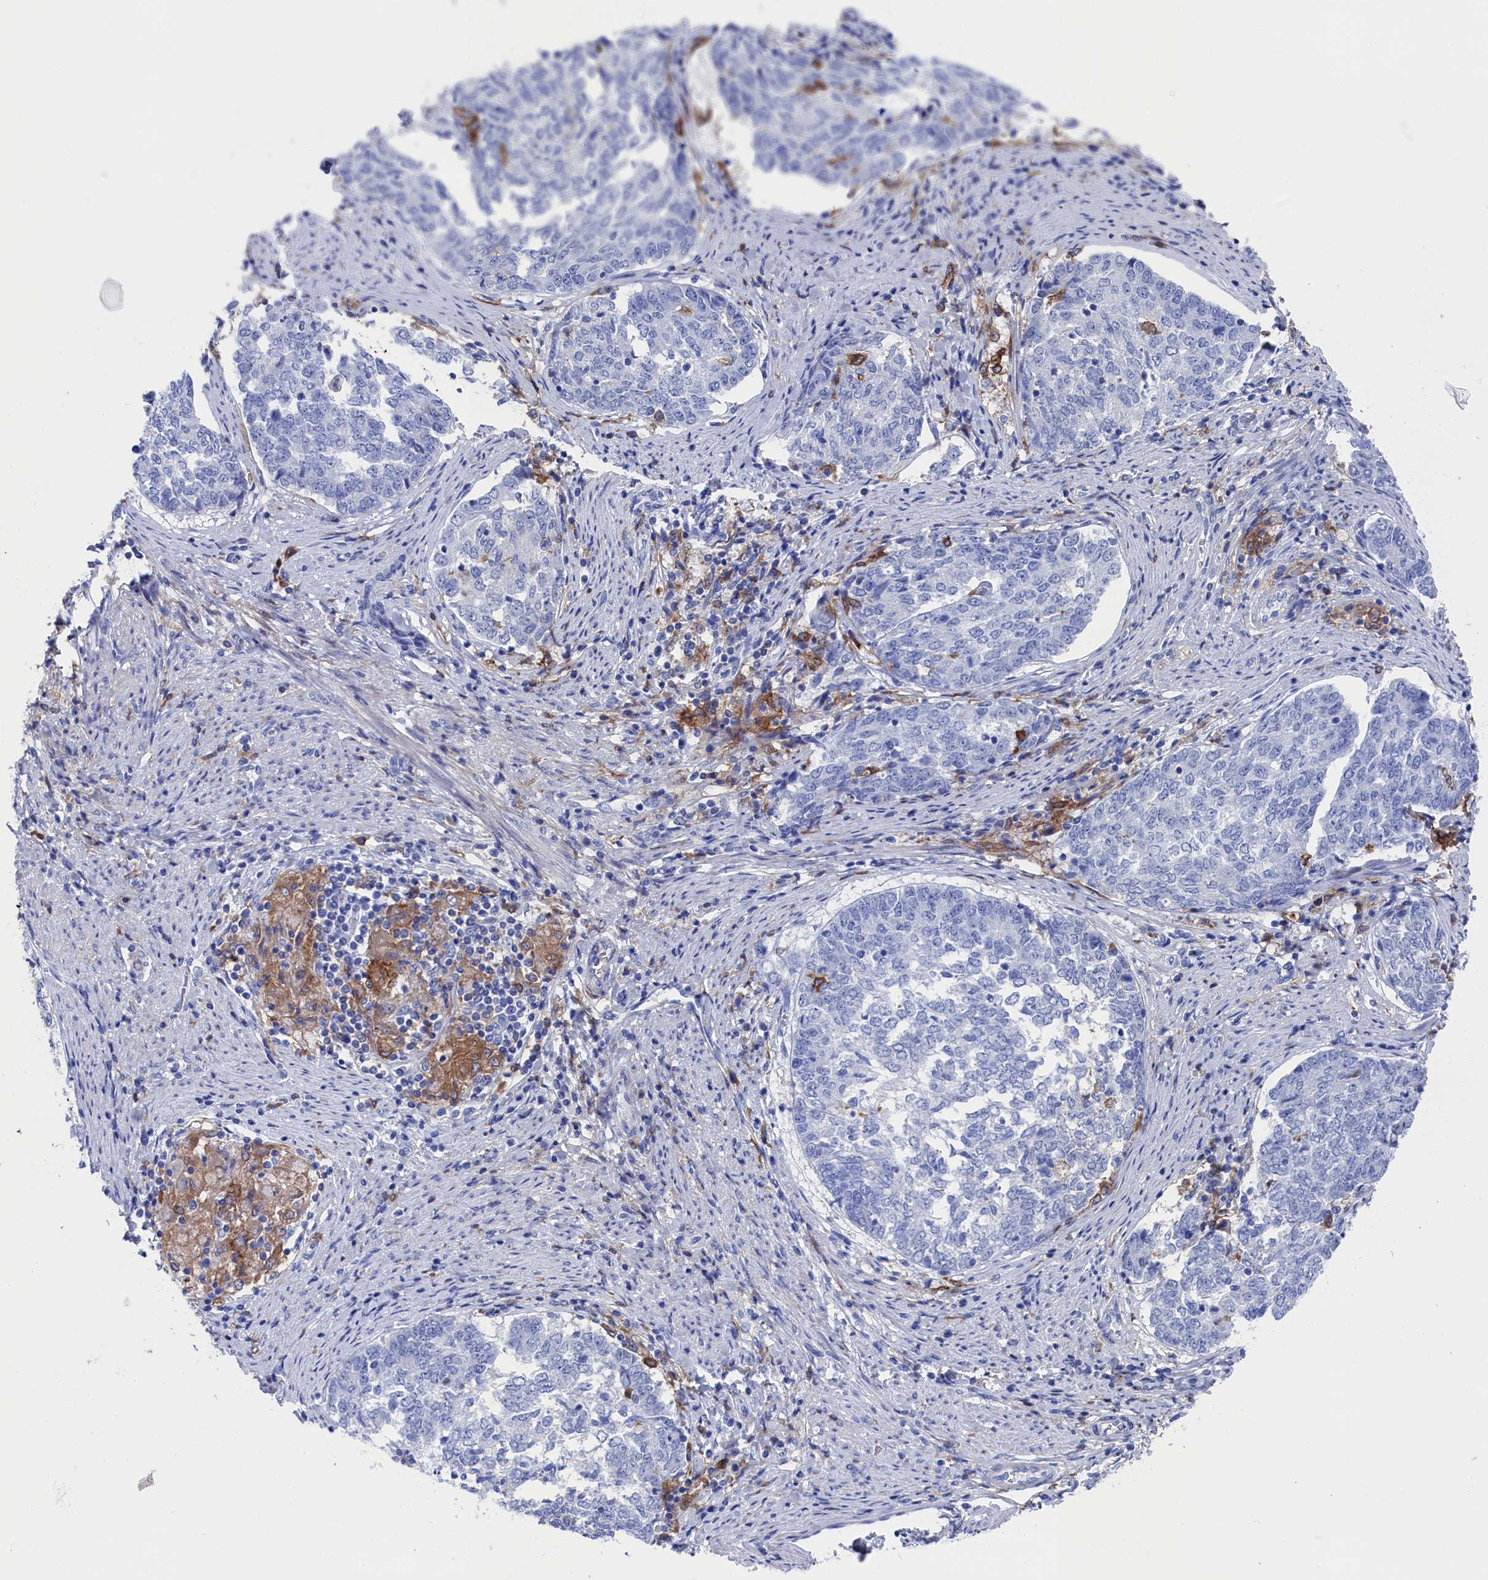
{"staining": {"intensity": "negative", "quantity": "none", "location": "none"}, "tissue": "endometrial cancer", "cell_type": "Tumor cells", "image_type": "cancer", "snomed": [{"axis": "morphology", "description": "Adenocarcinoma, NOS"}, {"axis": "topography", "description": "Endometrium"}], "caption": "Tumor cells are negative for brown protein staining in endometrial cancer (adenocarcinoma).", "gene": "TYROBP", "patient": {"sex": "female", "age": 80}}